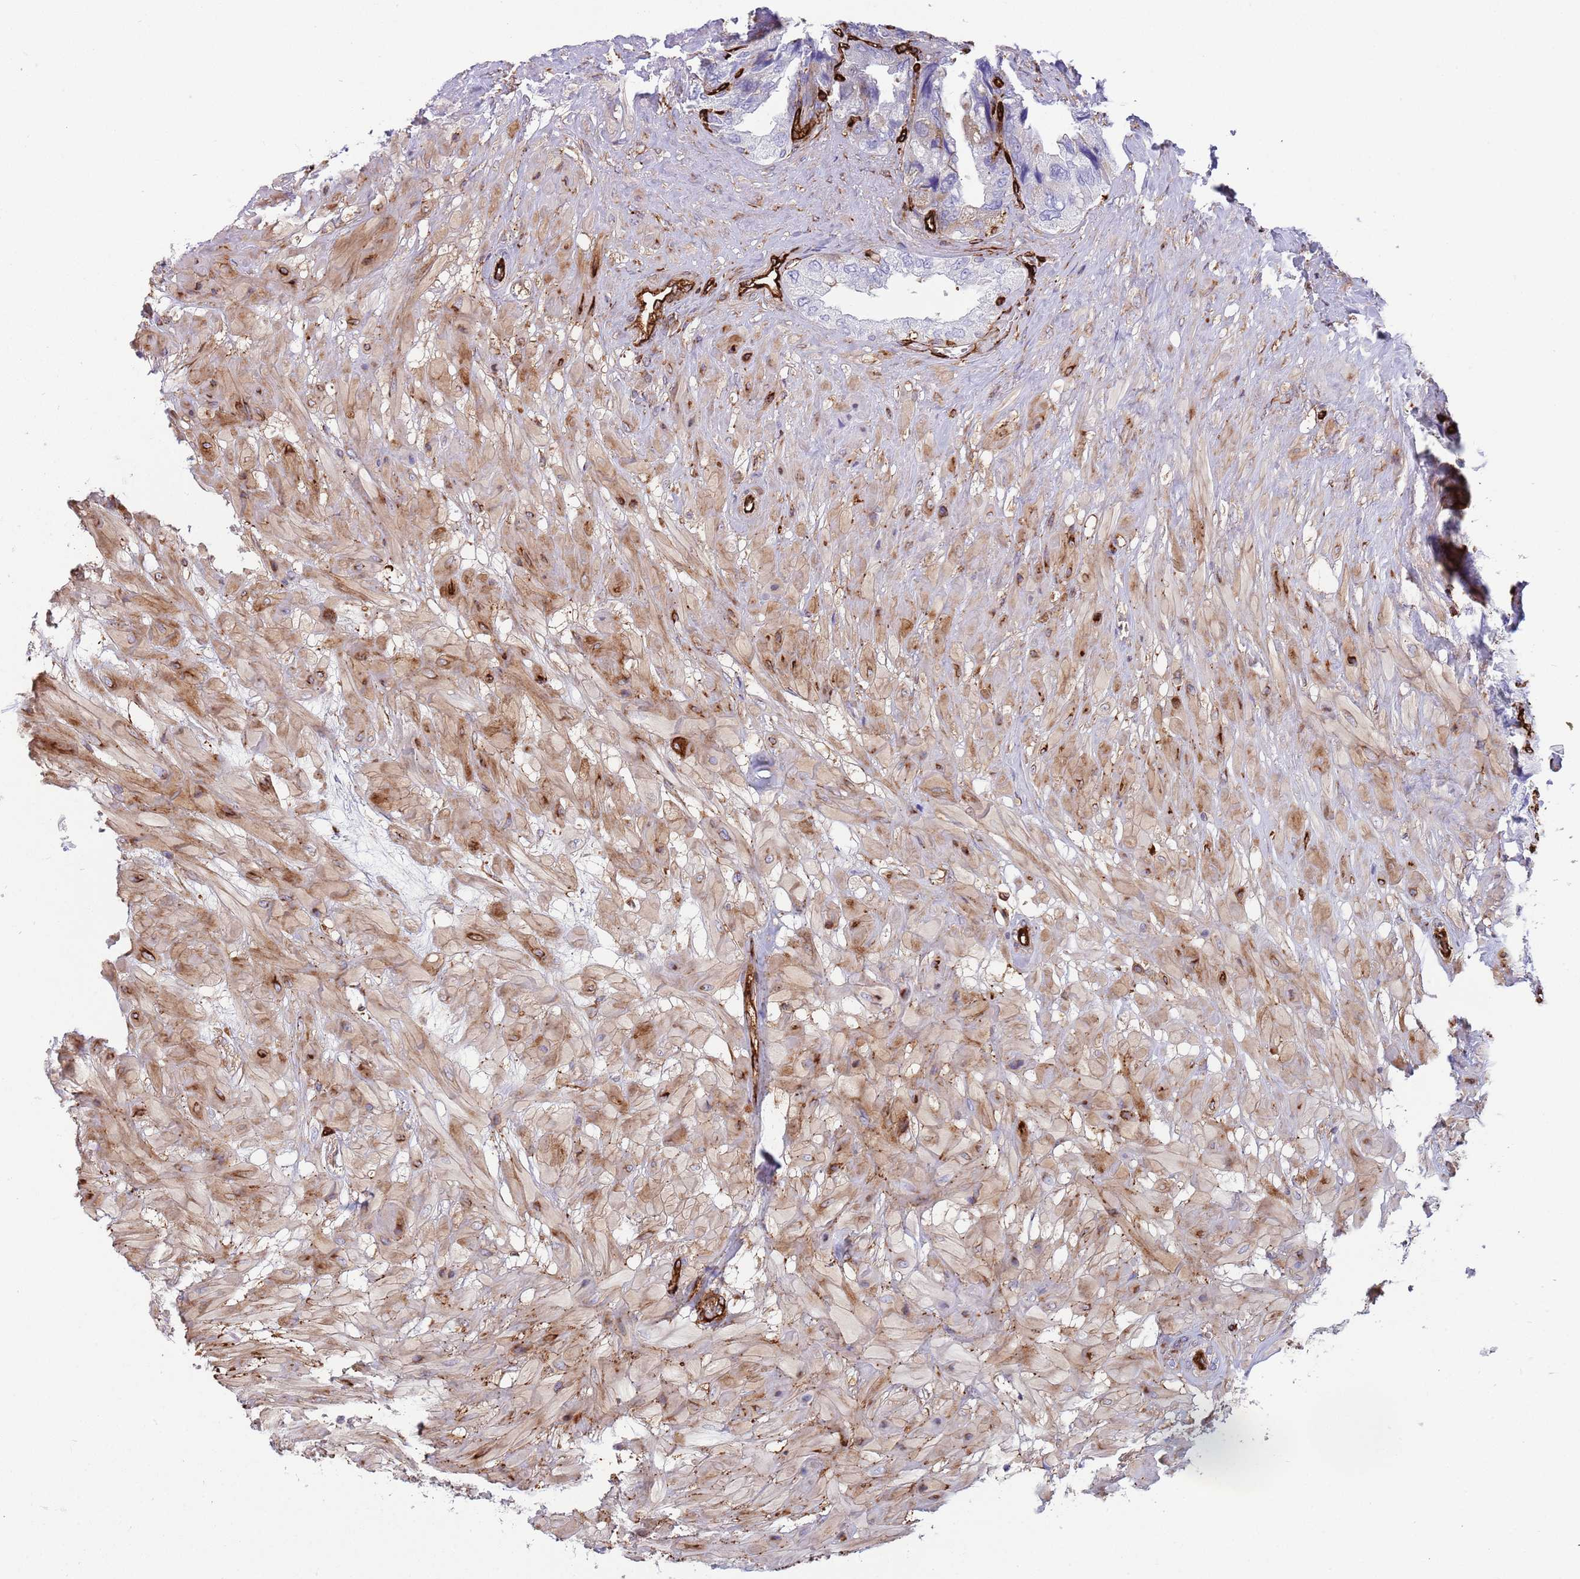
{"staining": {"intensity": "moderate", "quantity": "<25%", "location": "cytoplasmic/membranous"}, "tissue": "seminal vesicle", "cell_type": "Glandular cells", "image_type": "normal", "snomed": [{"axis": "morphology", "description": "Normal tissue, NOS"}, {"axis": "topography", "description": "Seminal veicle"}, {"axis": "topography", "description": "Peripheral nerve tissue"}], "caption": "Normal seminal vesicle exhibits moderate cytoplasmic/membranous positivity in about <25% of glandular cells (Brightfield microscopy of DAB IHC at high magnification)..", "gene": "KBTBD6", "patient": {"sex": "male", "age": 60}}